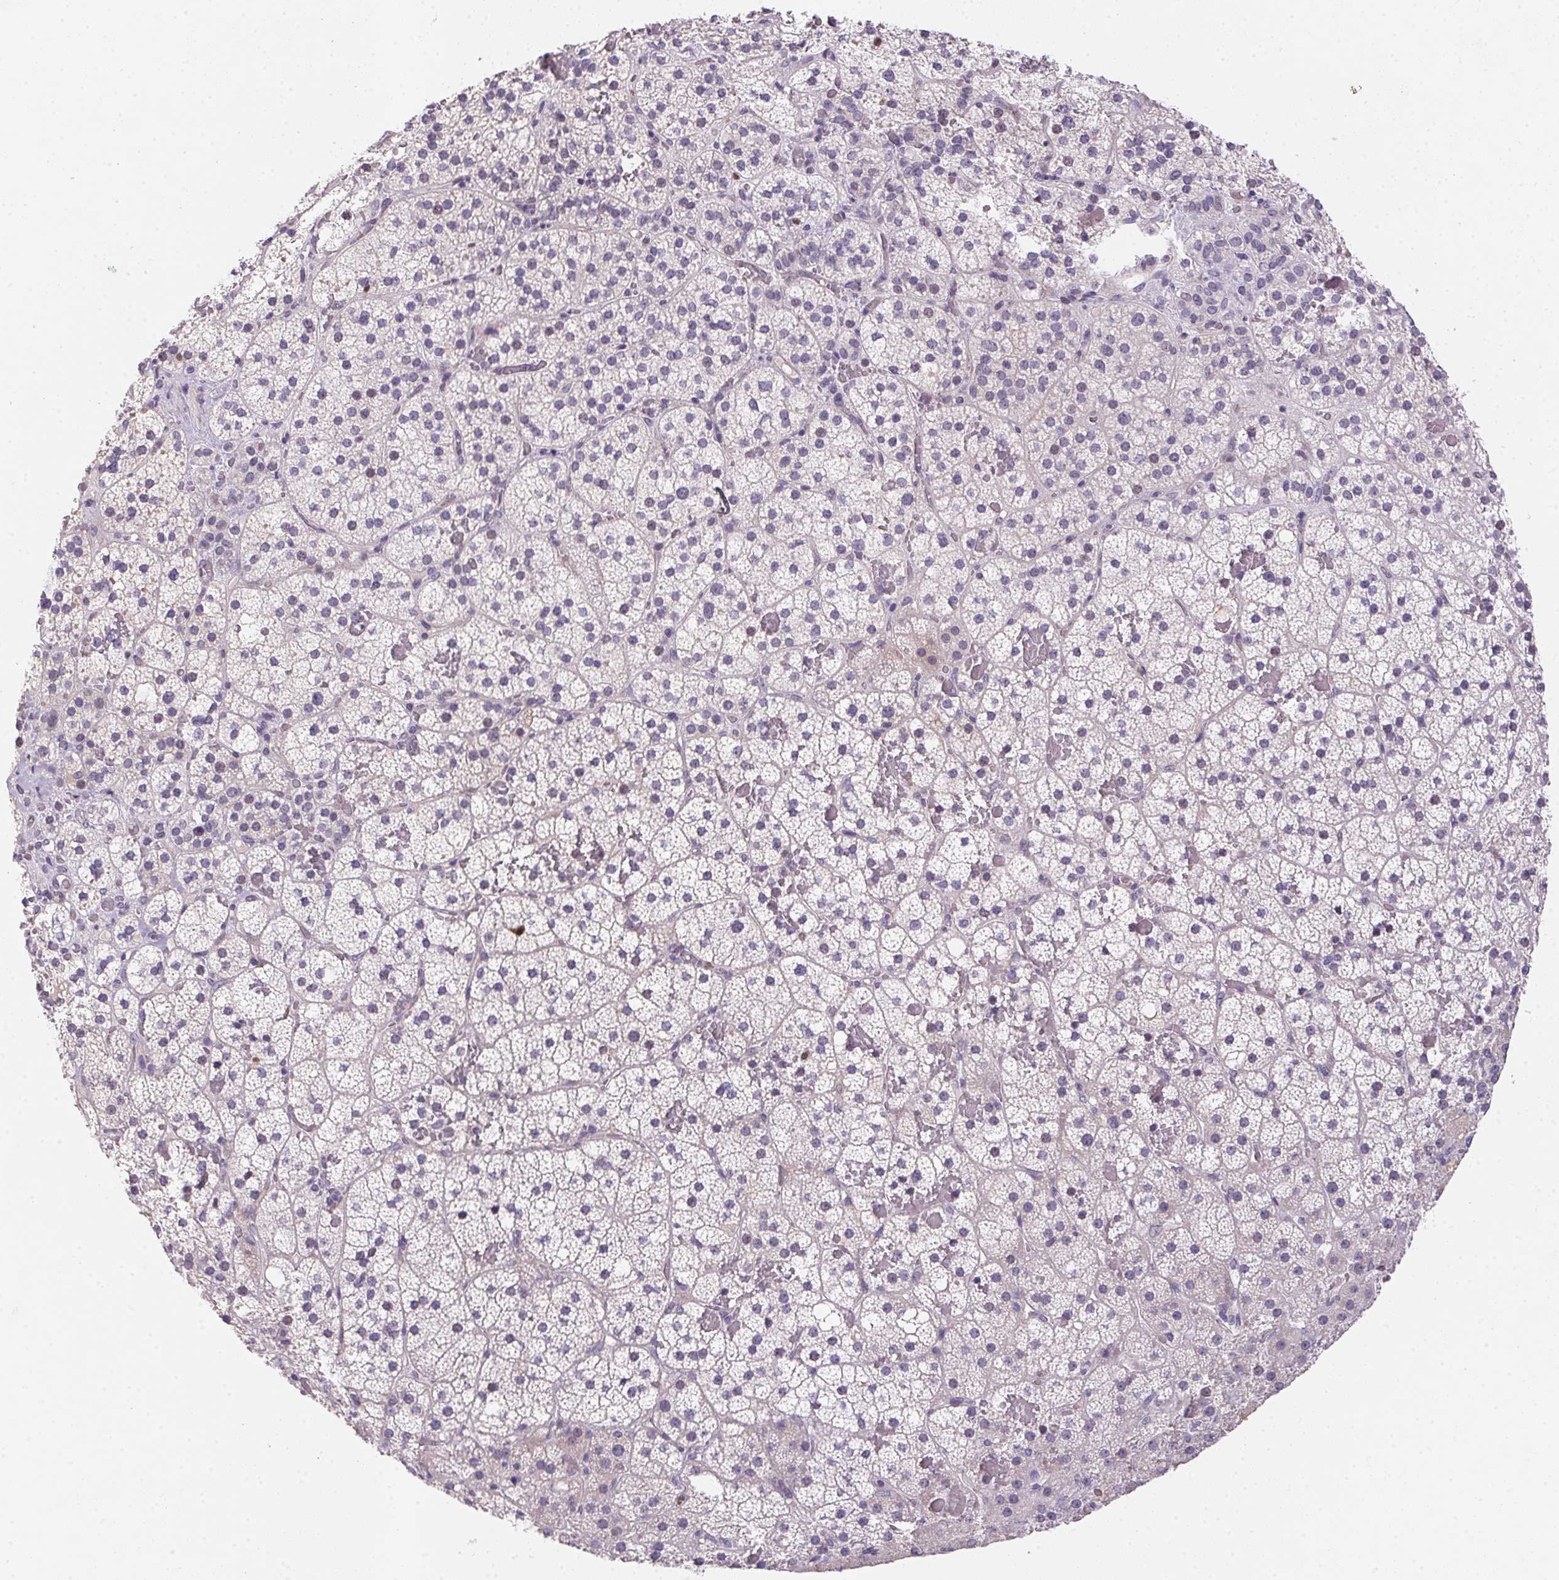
{"staining": {"intensity": "negative", "quantity": "none", "location": "none"}, "tissue": "adrenal gland", "cell_type": "Glandular cells", "image_type": "normal", "snomed": [{"axis": "morphology", "description": "Normal tissue, NOS"}, {"axis": "topography", "description": "Adrenal gland"}], "caption": "This is an IHC photomicrograph of normal human adrenal gland. There is no staining in glandular cells.", "gene": "HELLS", "patient": {"sex": "male", "age": 53}}